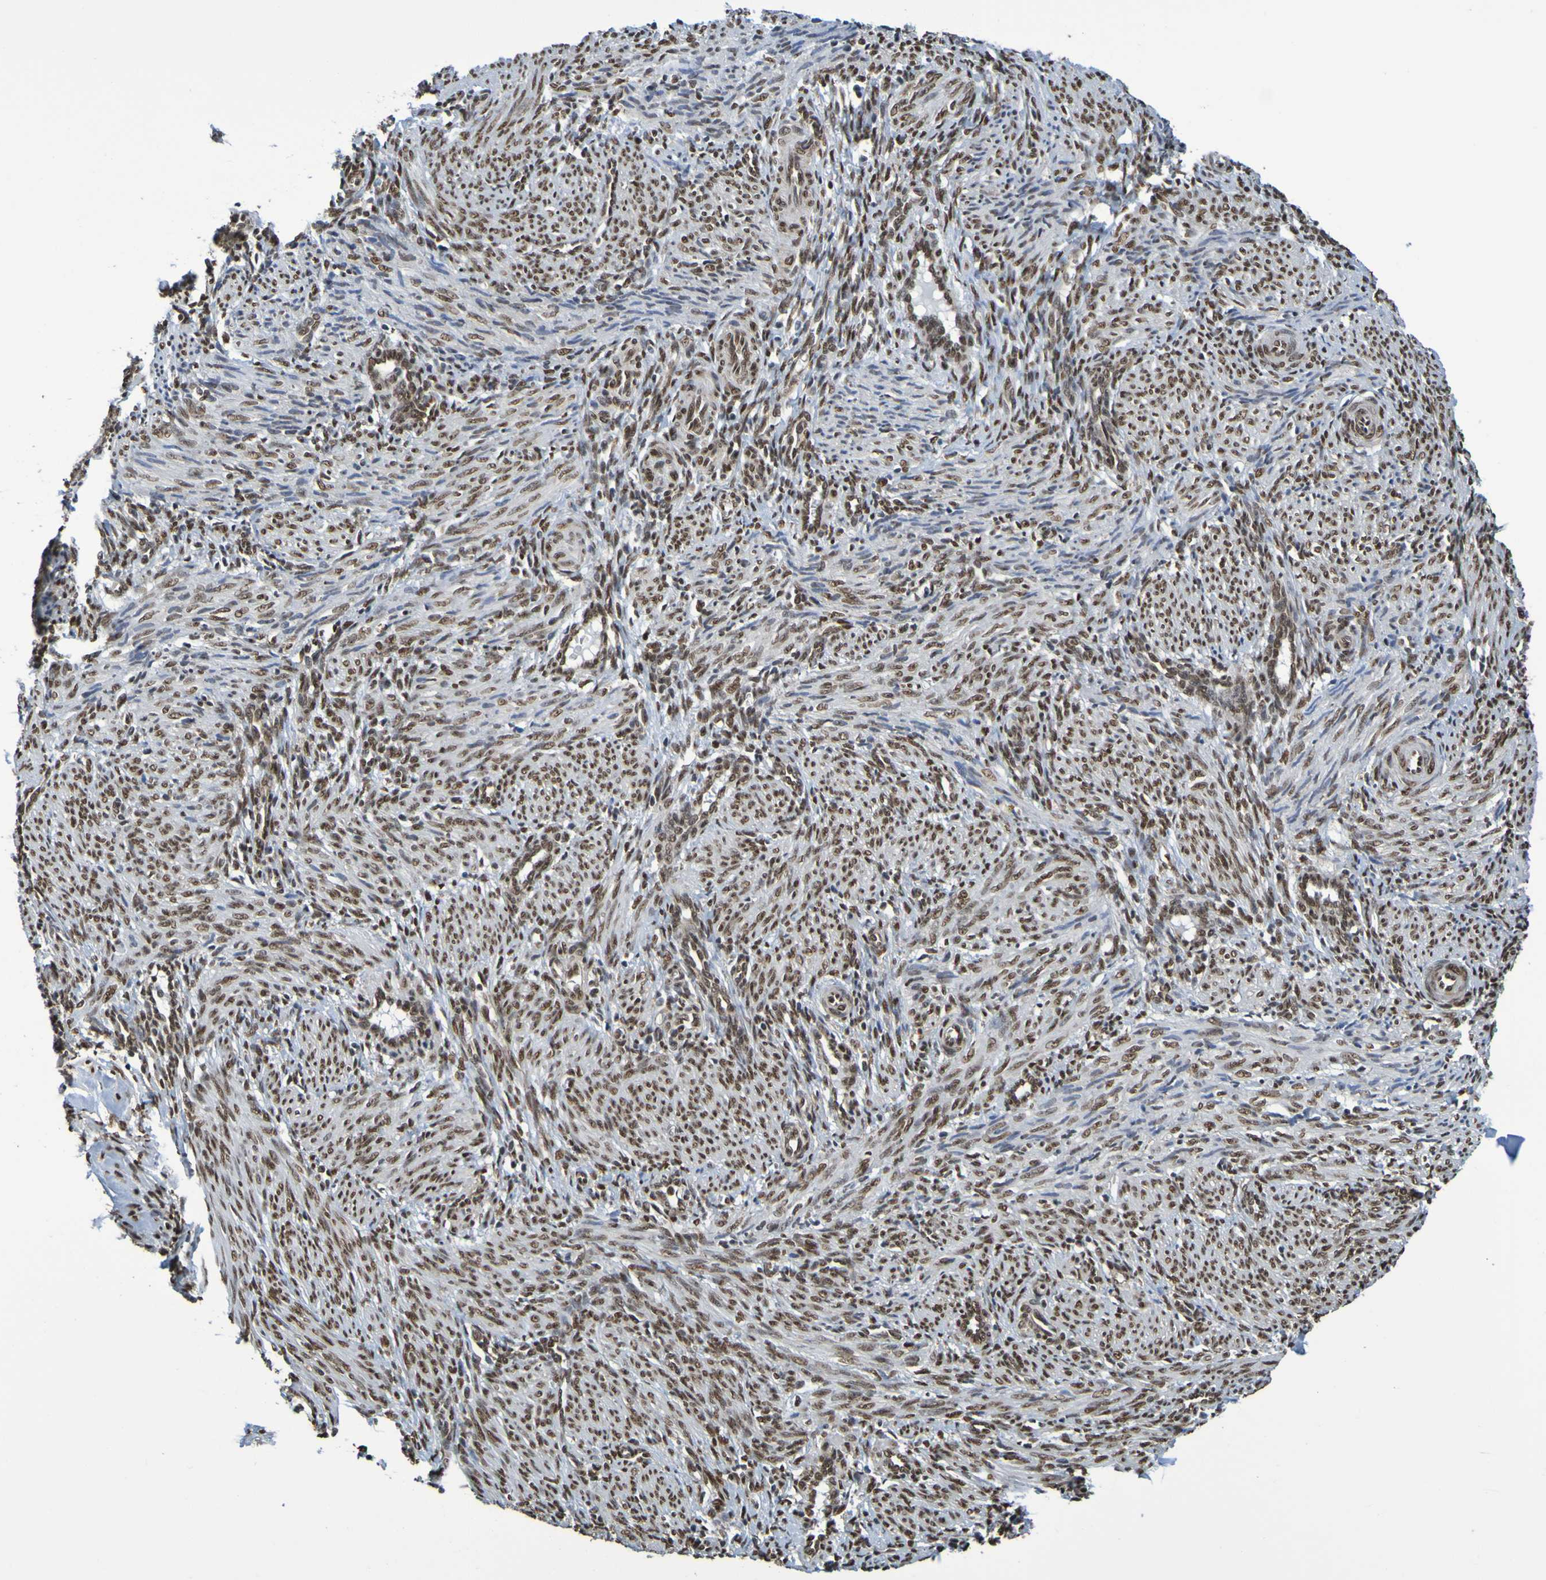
{"staining": {"intensity": "strong", "quantity": ">75%", "location": "nuclear"}, "tissue": "smooth muscle", "cell_type": "Smooth muscle cells", "image_type": "normal", "snomed": [{"axis": "morphology", "description": "Normal tissue, NOS"}, {"axis": "topography", "description": "Endometrium"}], "caption": "Protein expression analysis of unremarkable human smooth muscle reveals strong nuclear expression in approximately >75% of smooth muscle cells.", "gene": "HDAC2", "patient": {"sex": "female", "age": 33}}